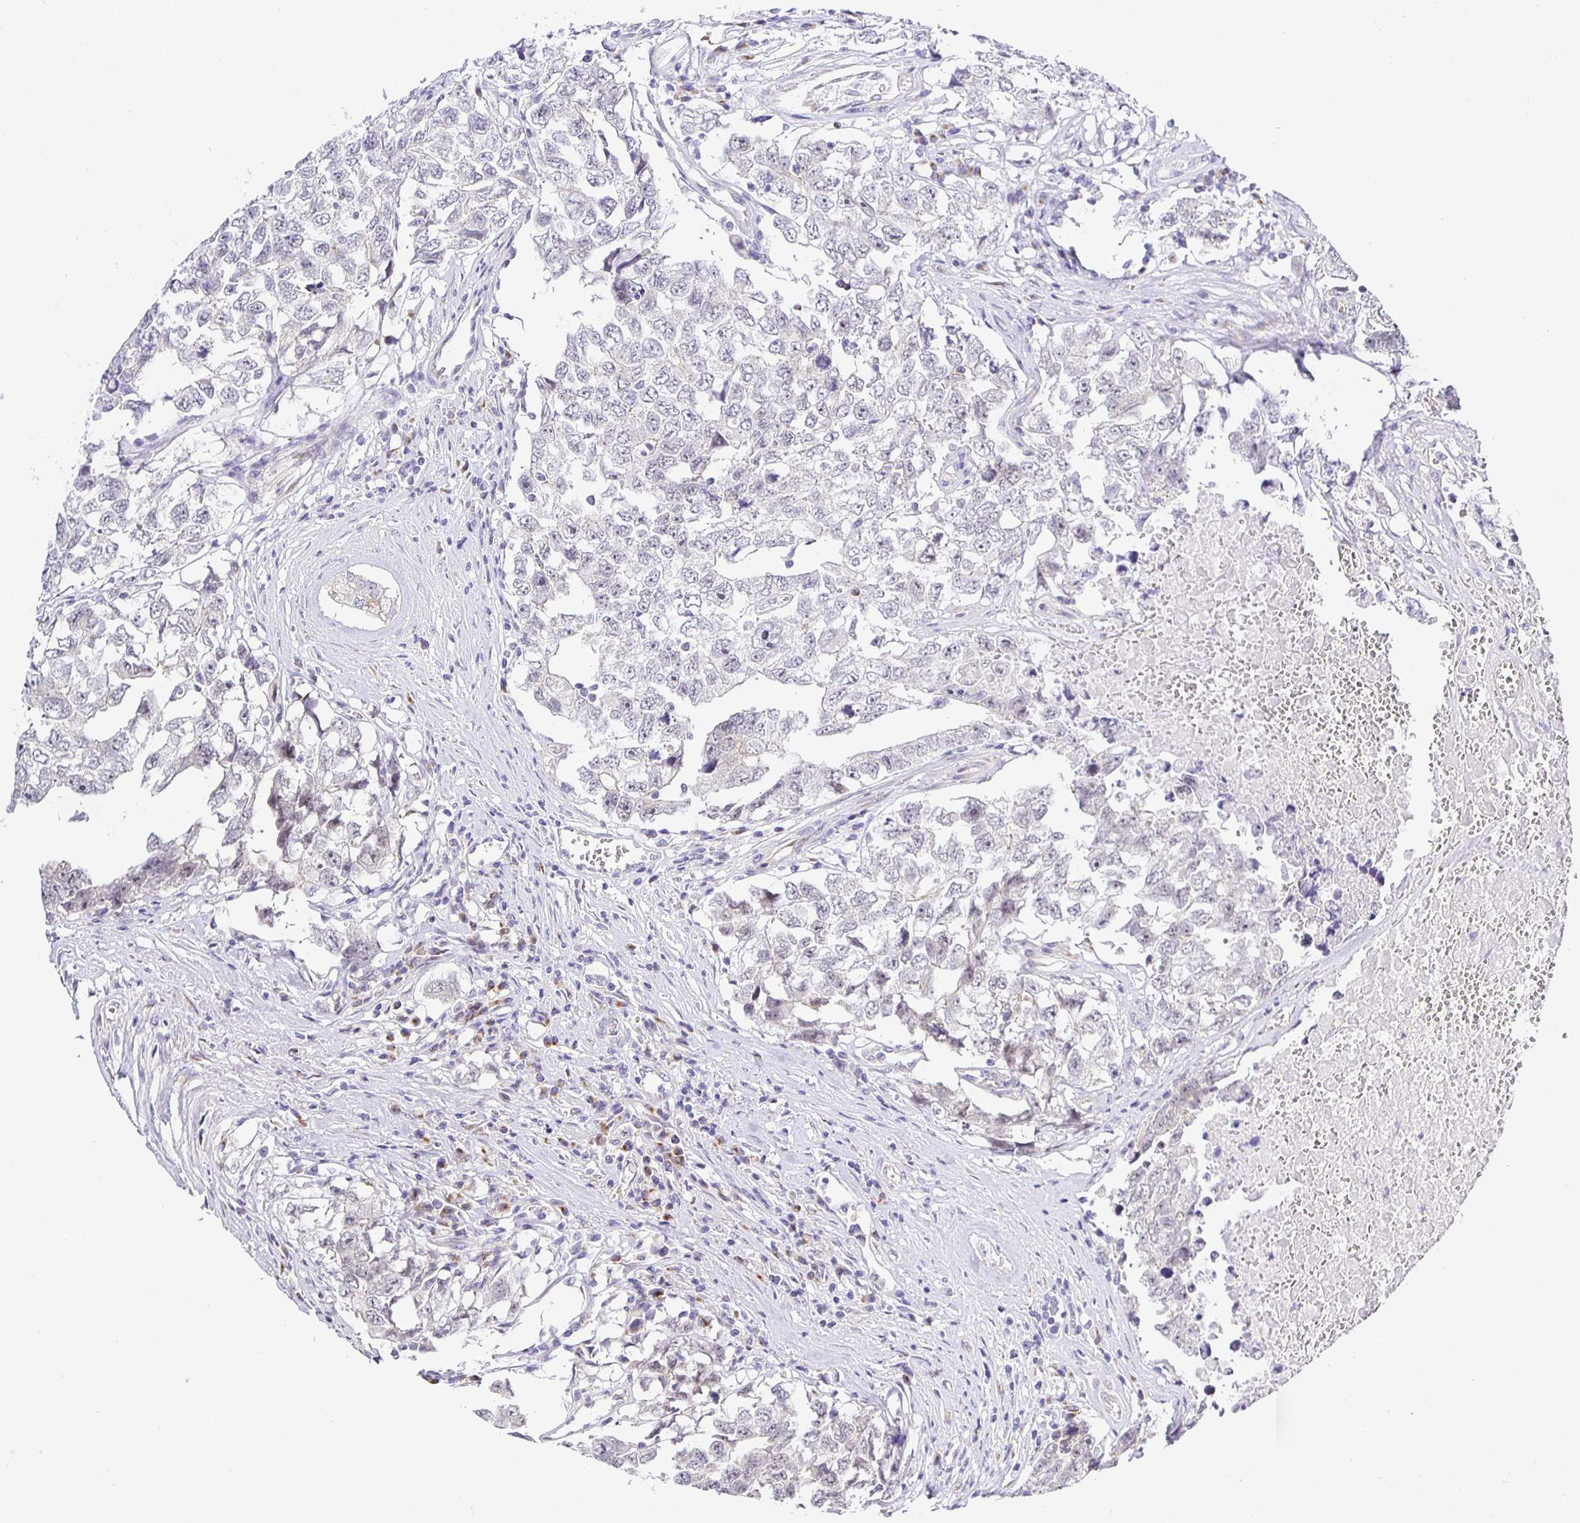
{"staining": {"intensity": "negative", "quantity": "none", "location": "none"}, "tissue": "testis cancer", "cell_type": "Tumor cells", "image_type": "cancer", "snomed": [{"axis": "morphology", "description": "Carcinoma, Embryonal, NOS"}, {"axis": "topography", "description": "Testis"}], "caption": "Protein analysis of testis embryonal carcinoma shows no significant staining in tumor cells.", "gene": "OPALIN", "patient": {"sex": "male", "age": 22}}